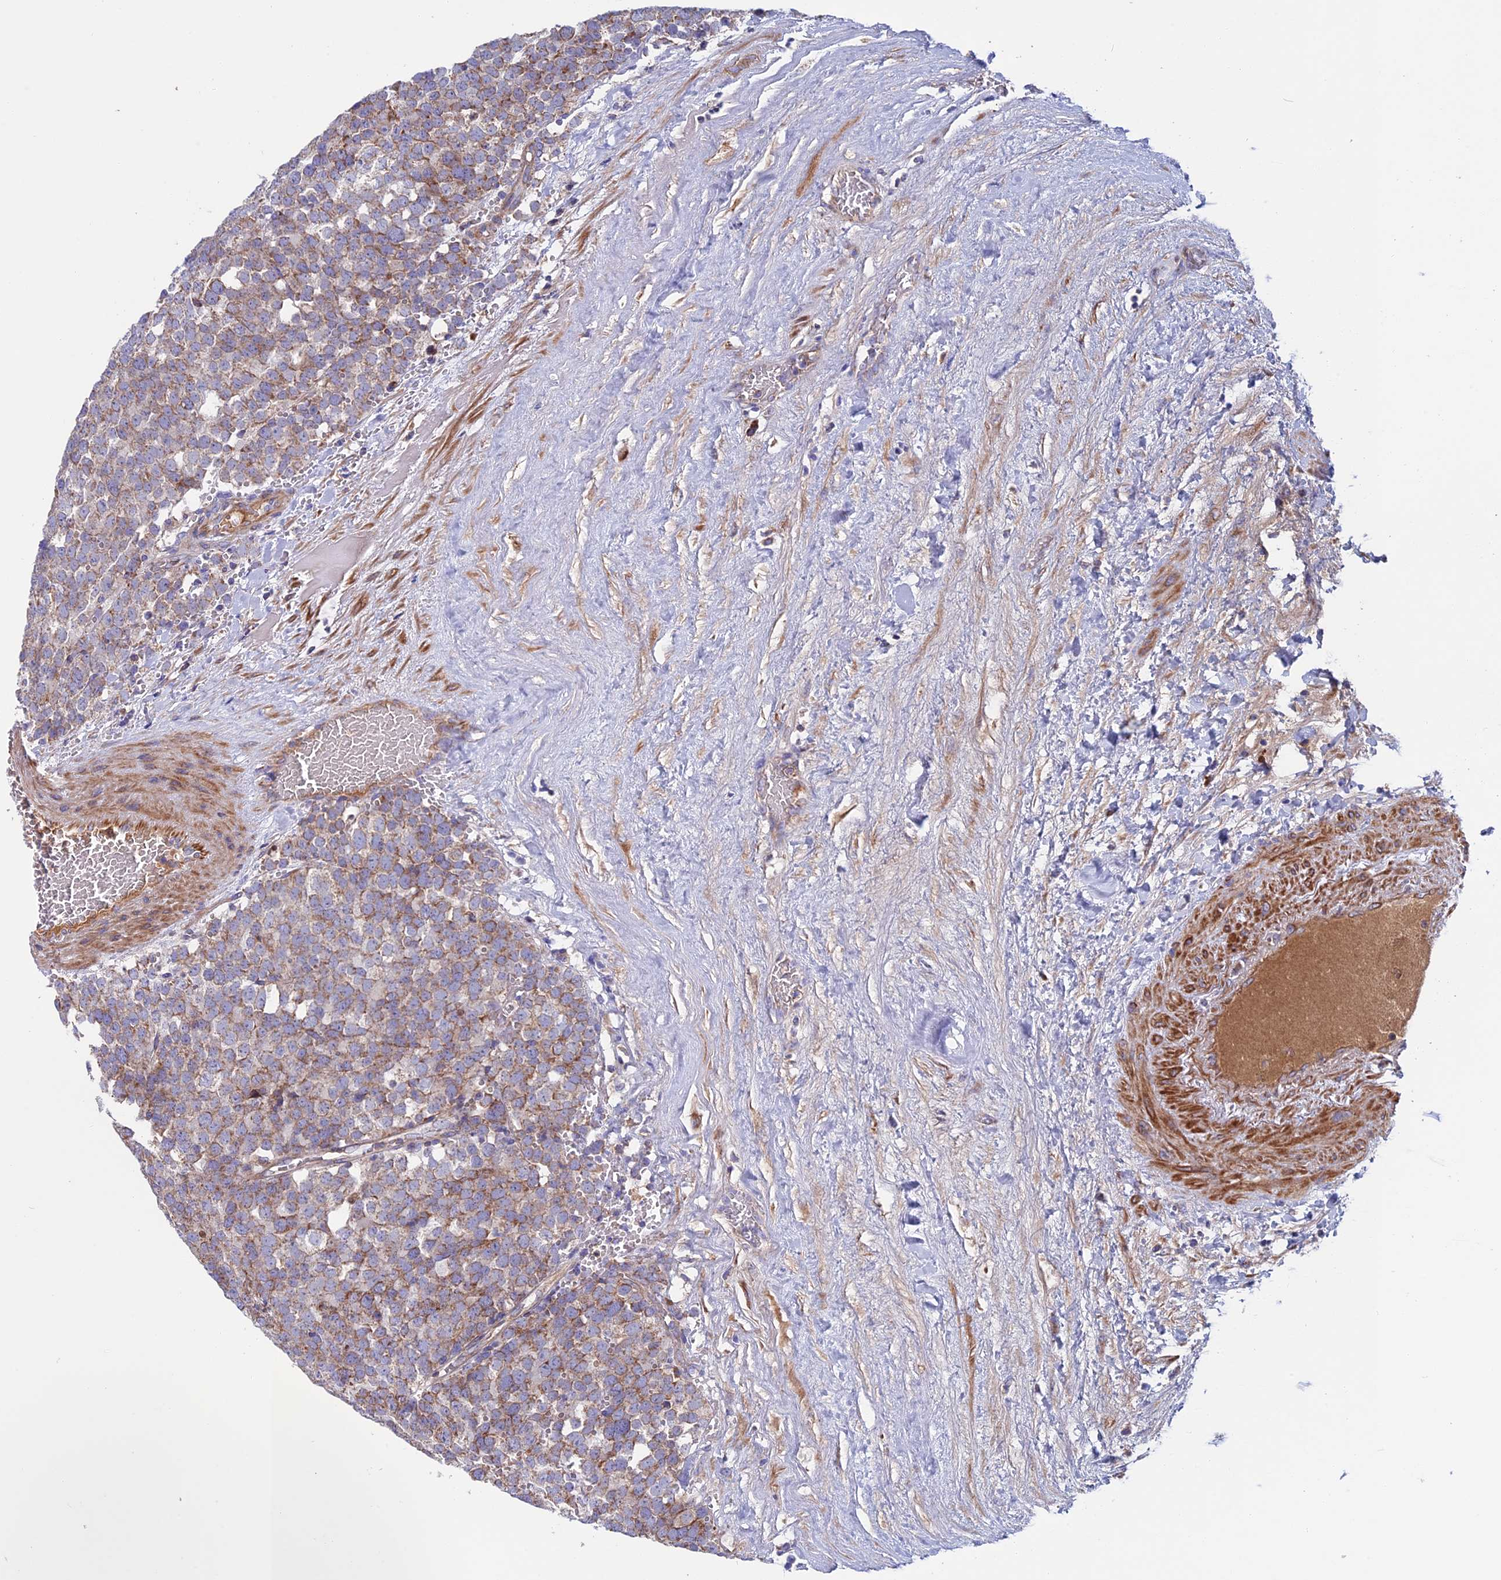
{"staining": {"intensity": "moderate", "quantity": ">75%", "location": "cytoplasmic/membranous"}, "tissue": "testis cancer", "cell_type": "Tumor cells", "image_type": "cancer", "snomed": [{"axis": "morphology", "description": "Seminoma, NOS"}, {"axis": "topography", "description": "Testis"}], "caption": "High-power microscopy captured an IHC histopathology image of testis seminoma, revealing moderate cytoplasmic/membranous staining in about >75% of tumor cells. The staining is performed using DAB (3,3'-diaminobenzidine) brown chromogen to label protein expression. The nuclei are counter-stained blue using hematoxylin.", "gene": "SLC15A5", "patient": {"sex": "male", "age": 71}}